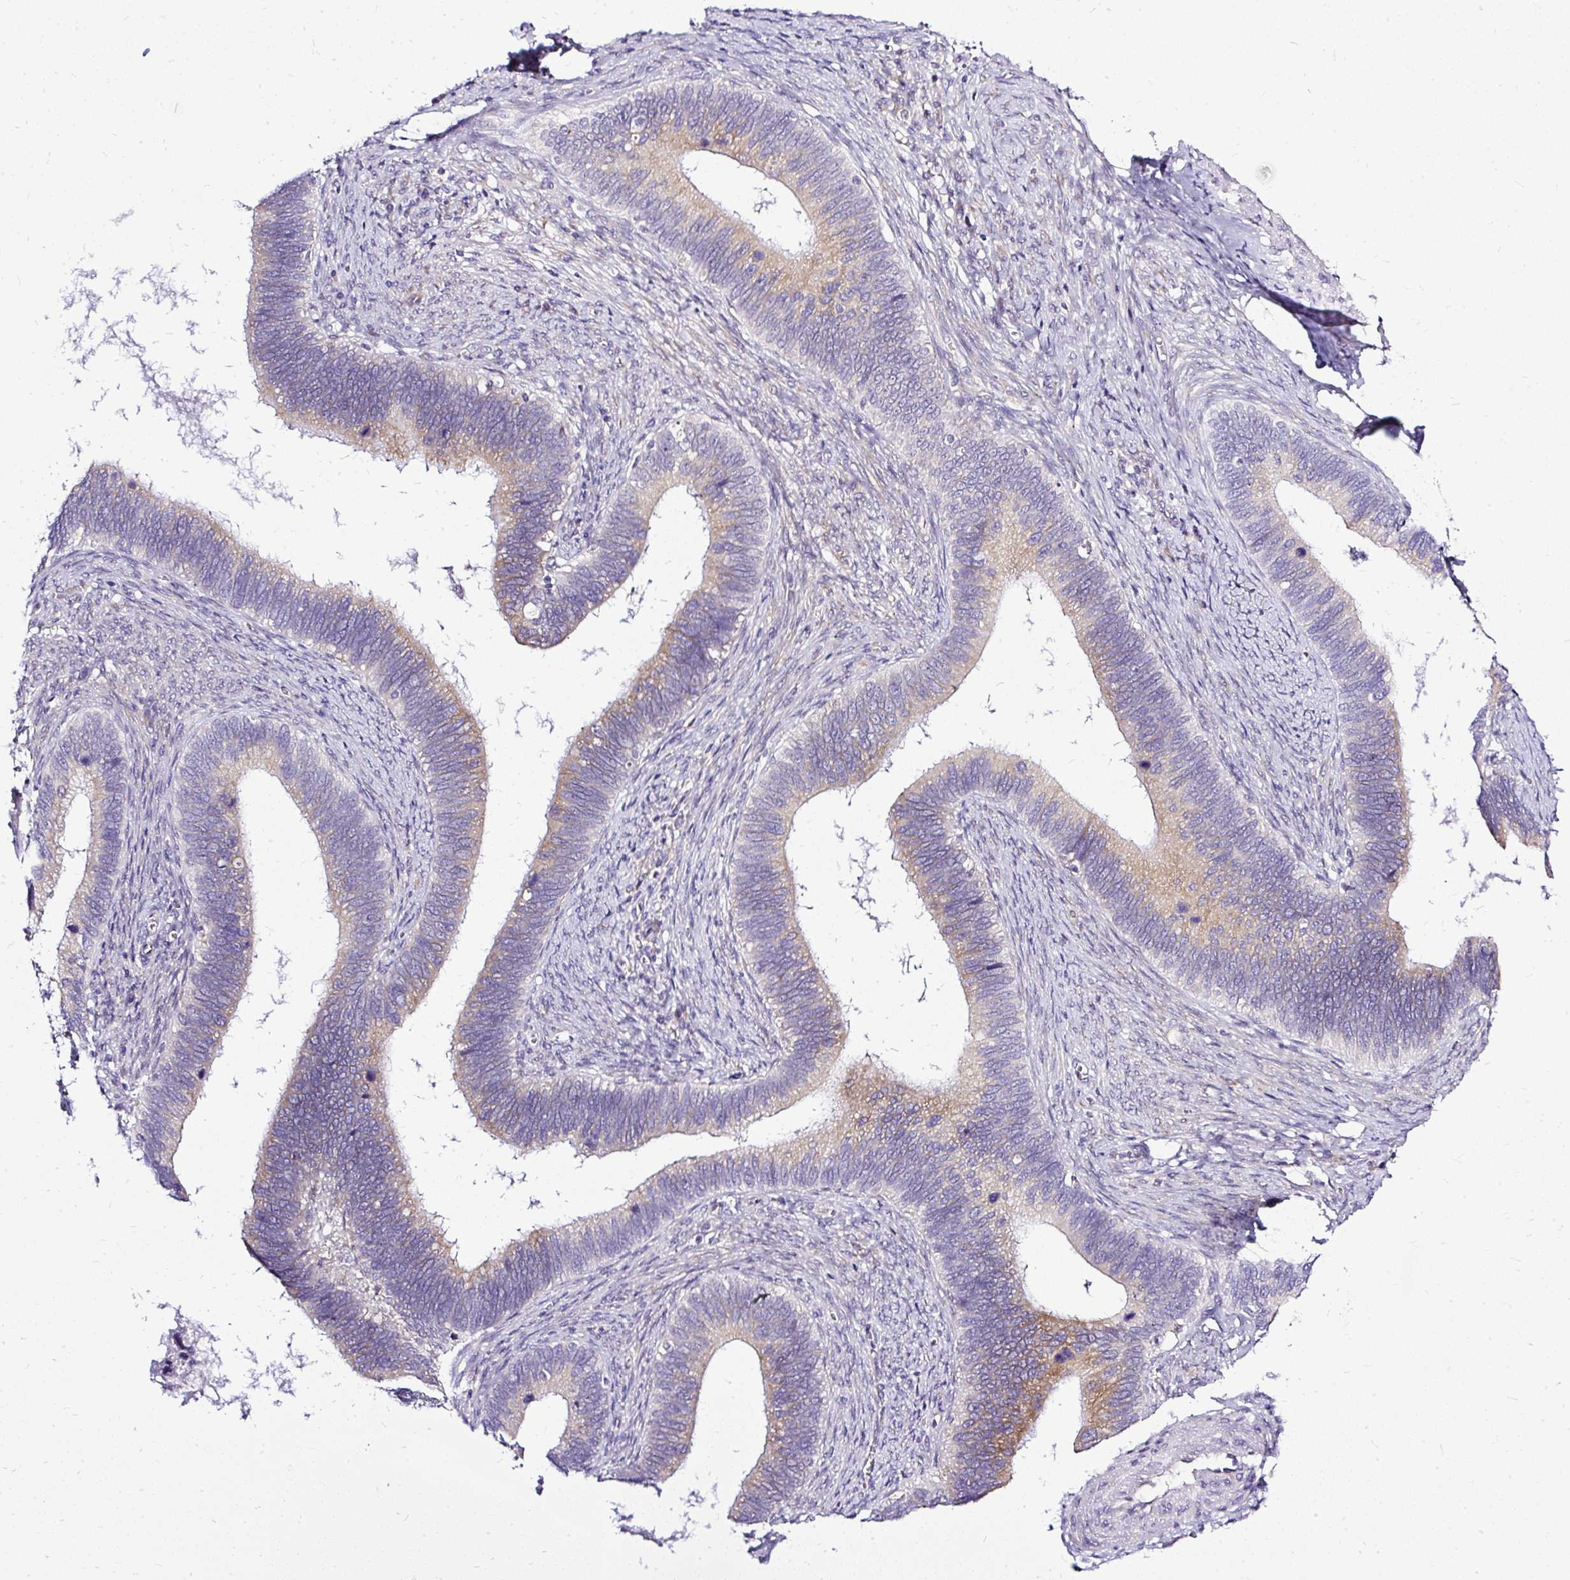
{"staining": {"intensity": "weak", "quantity": "25%-75%", "location": "cytoplasmic/membranous"}, "tissue": "cervical cancer", "cell_type": "Tumor cells", "image_type": "cancer", "snomed": [{"axis": "morphology", "description": "Adenocarcinoma, NOS"}, {"axis": "topography", "description": "Cervix"}], "caption": "Human cervical cancer (adenocarcinoma) stained for a protein (brown) shows weak cytoplasmic/membranous positive expression in approximately 25%-75% of tumor cells.", "gene": "AMFR", "patient": {"sex": "female", "age": 42}}